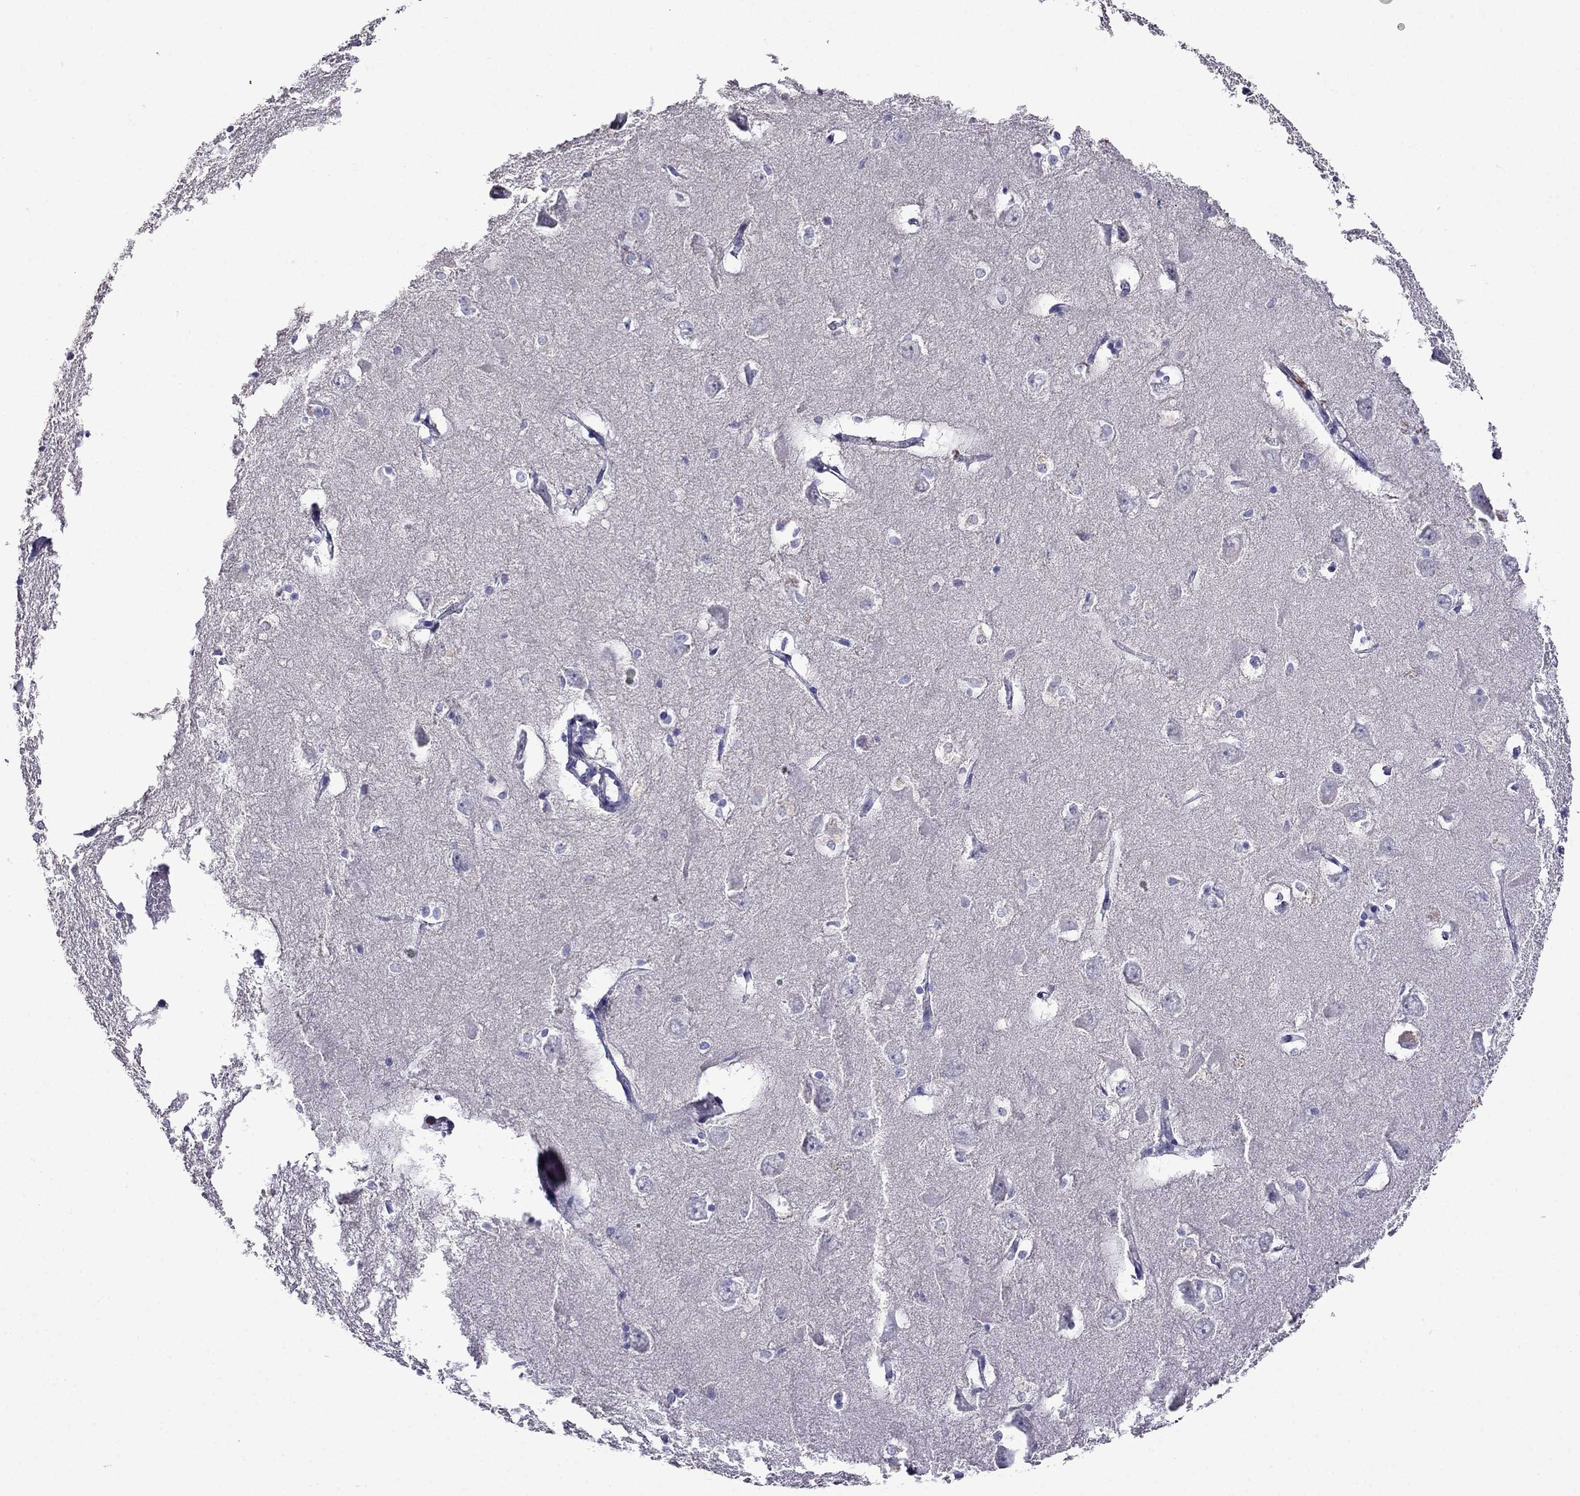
{"staining": {"intensity": "negative", "quantity": "none", "location": "none"}, "tissue": "hippocampus", "cell_type": "Glial cells", "image_type": "normal", "snomed": [{"axis": "morphology", "description": "Normal tissue, NOS"}, {"axis": "topography", "description": "Lateral ventricle wall"}, {"axis": "topography", "description": "Hippocampus"}], "caption": "This is a image of immunohistochemistry staining of benign hippocampus, which shows no expression in glial cells.", "gene": "CD8B", "patient": {"sex": "female", "age": 63}}